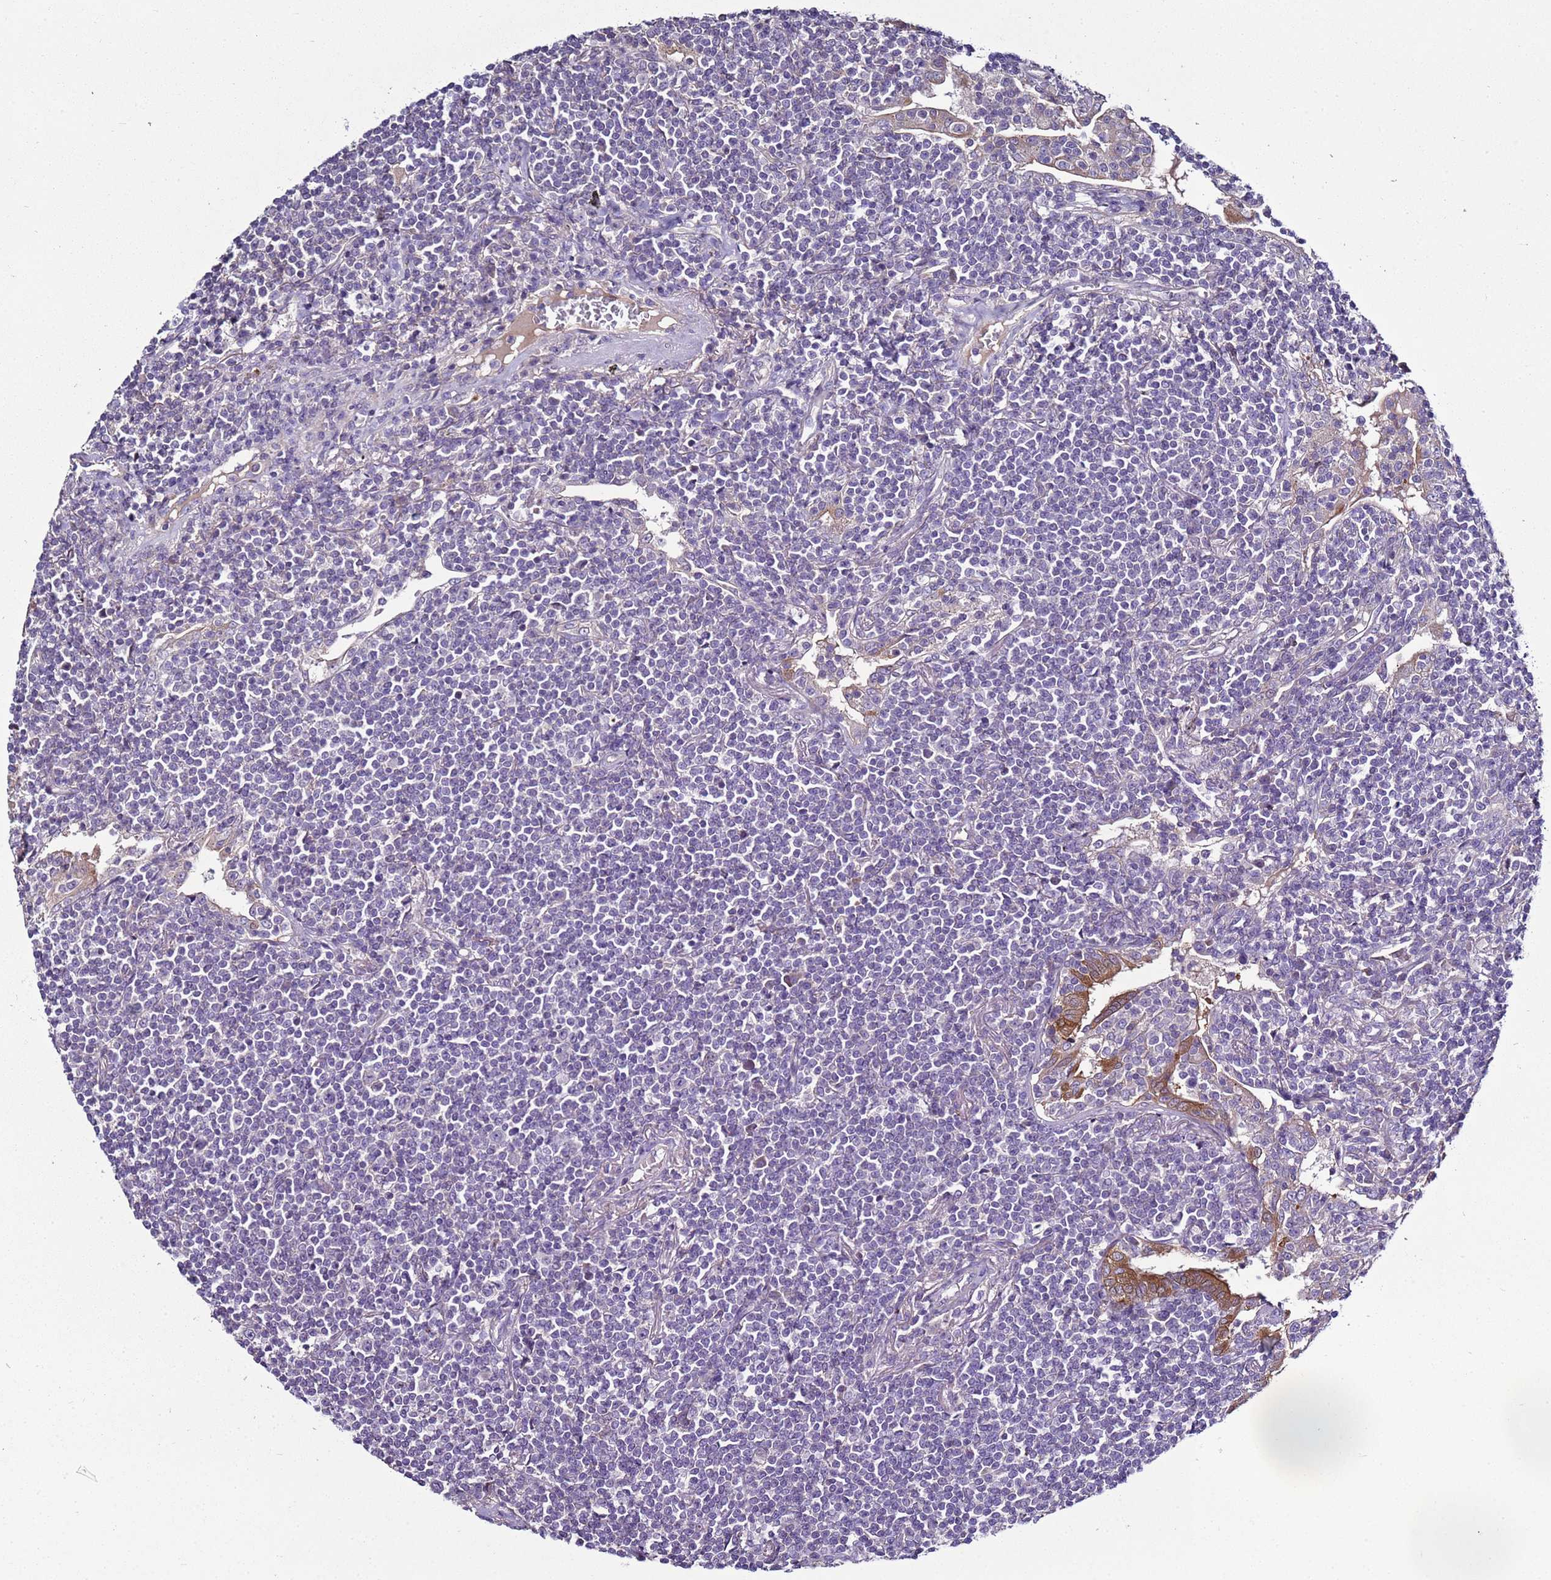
{"staining": {"intensity": "negative", "quantity": "none", "location": "none"}, "tissue": "lymphoma", "cell_type": "Tumor cells", "image_type": "cancer", "snomed": [{"axis": "morphology", "description": "Malignant lymphoma, non-Hodgkin's type, Low grade"}, {"axis": "topography", "description": "Lung"}], "caption": "This is an immunohistochemistry (IHC) micrograph of low-grade malignant lymphoma, non-Hodgkin's type. There is no positivity in tumor cells.", "gene": "RABL2B", "patient": {"sex": "female", "age": 71}}